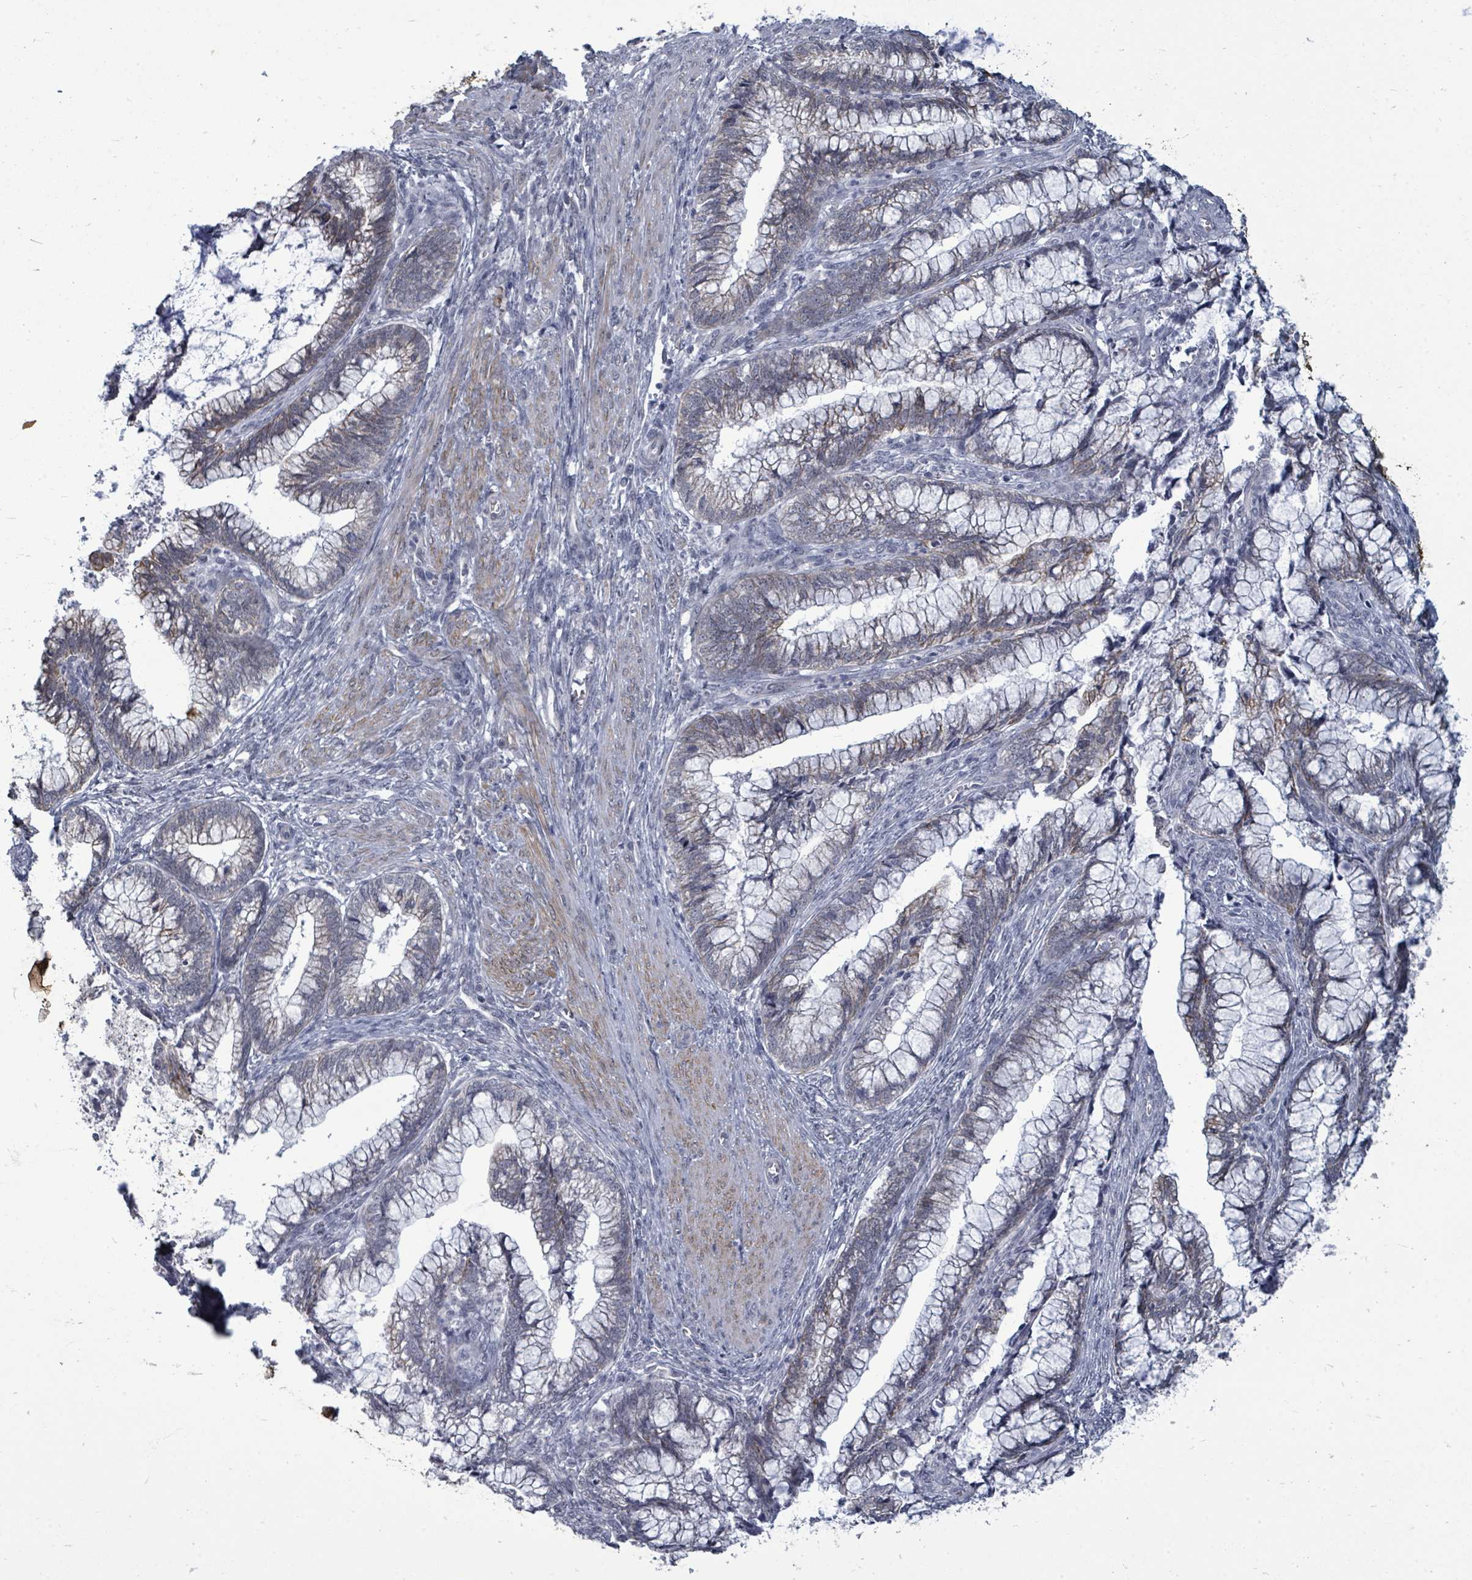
{"staining": {"intensity": "weak", "quantity": "<25%", "location": "cytoplasmic/membranous"}, "tissue": "cervical cancer", "cell_type": "Tumor cells", "image_type": "cancer", "snomed": [{"axis": "morphology", "description": "Adenocarcinoma, NOS"}, {"axis": "topography", "description": "Cervix"}], "caption": "Immunohistochemistry of adenocarcinoma (cervical) reveals no staining in tumor cells.", "gene": "PTPN20", "patient": {"sex": "female", "age": 44}}